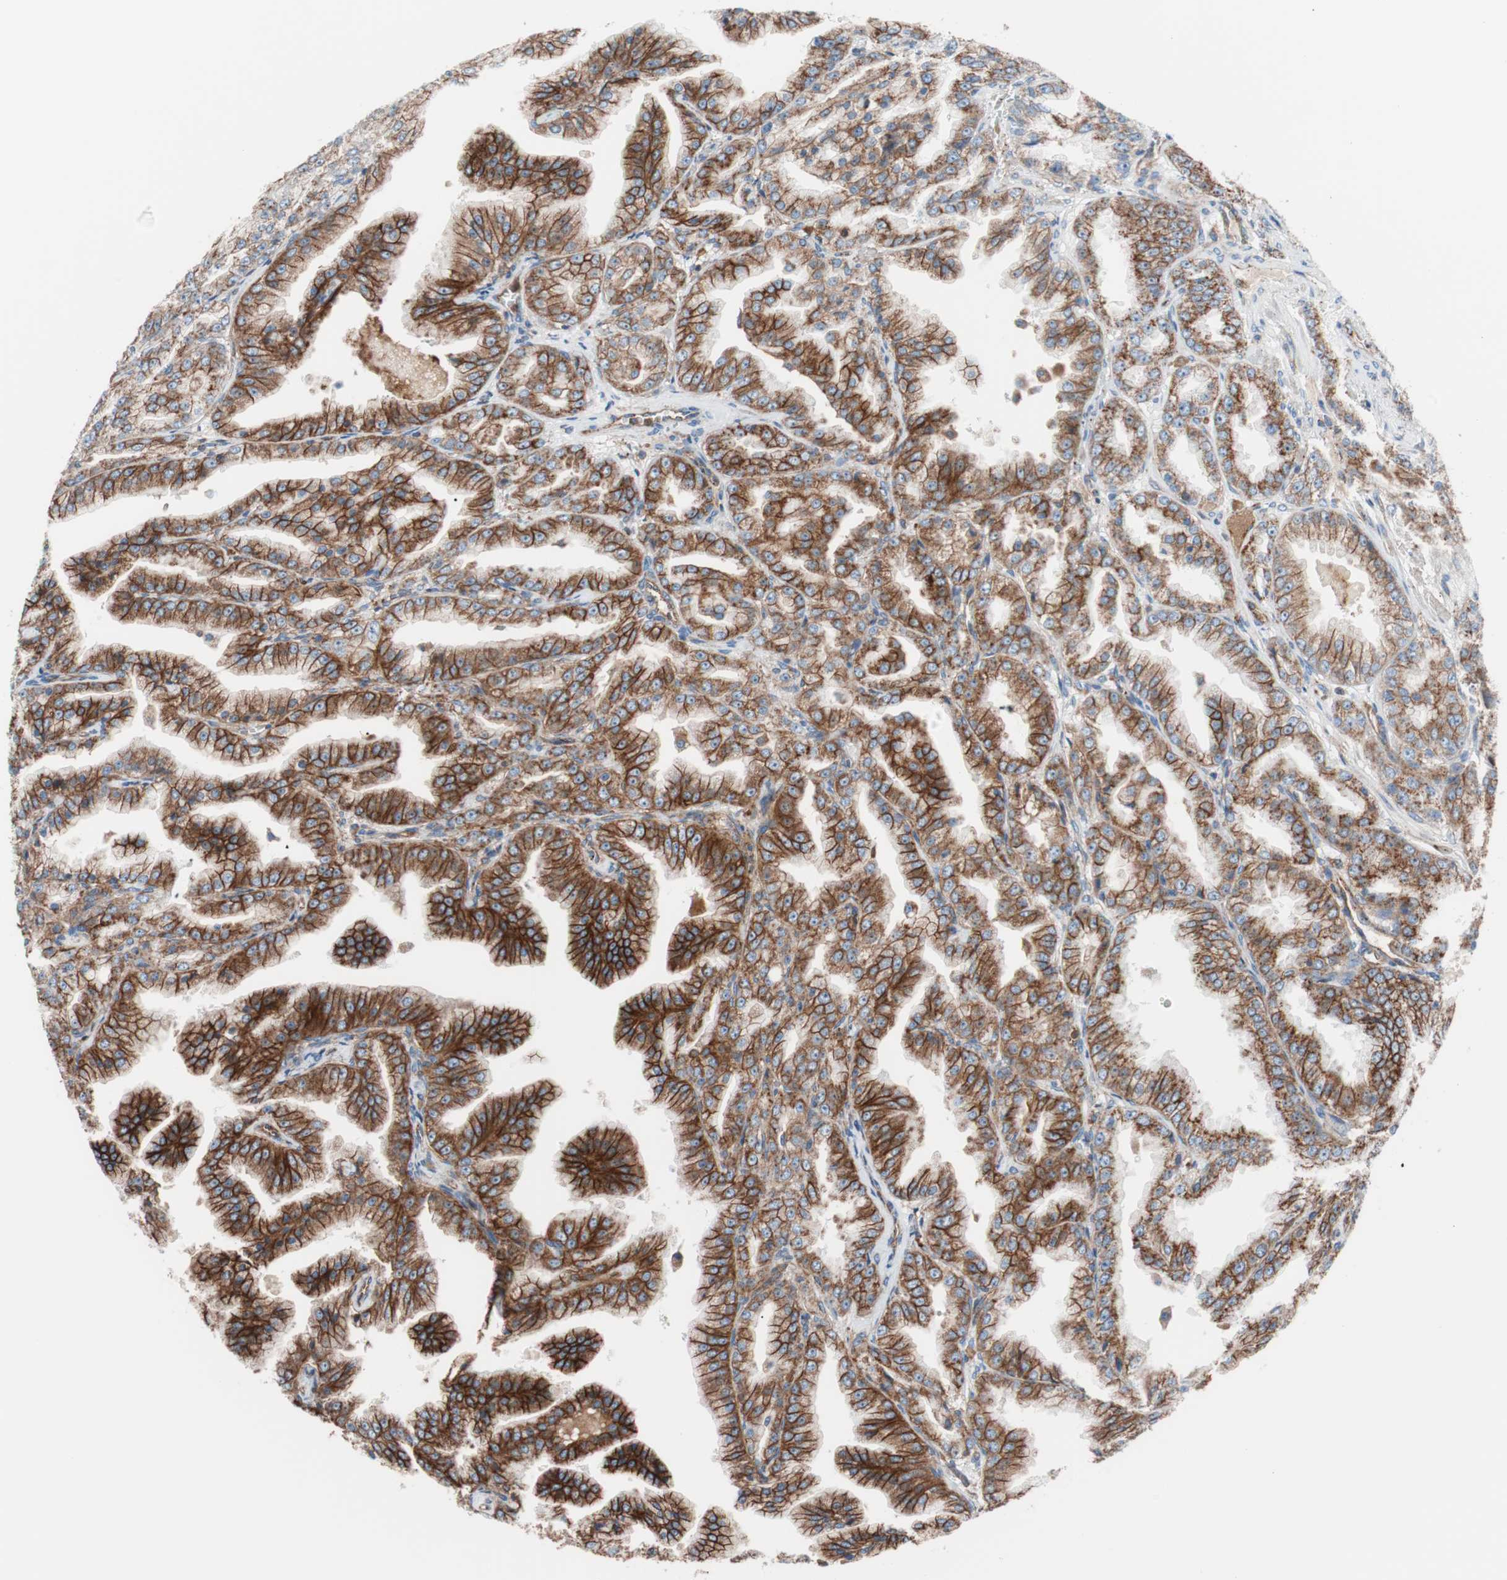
{"staining": {"intensity": "strong", "quantity": ">75%", "location": "cytoplasmic/membranous"}, "tissue": "prostate cancer", "cell_type": "Tumor cells", "image_type": "cancer", "snomed": [{"axis": "morphology", "description": "Adenocarcinoma, High grade"}, {"axis": "topography", "description": "Prostate"}], "caption": "High-magnification brightfield microscopy of prostate high-grade adenocarcinoma stained with DAB (brown) and counterstained with hematoxylin (blue). tumor cells exhibit strong cytoplasmic/membranous expression is present in approximately>75% of cells. Using DAB (3,3'-diaminobenzidine) (brown) and hematoxylin (blue) stains, captured at high magnification using brightfield microscopy.", "gene": "FLOT2", "patient": {"sex": "male", "age": 61}}